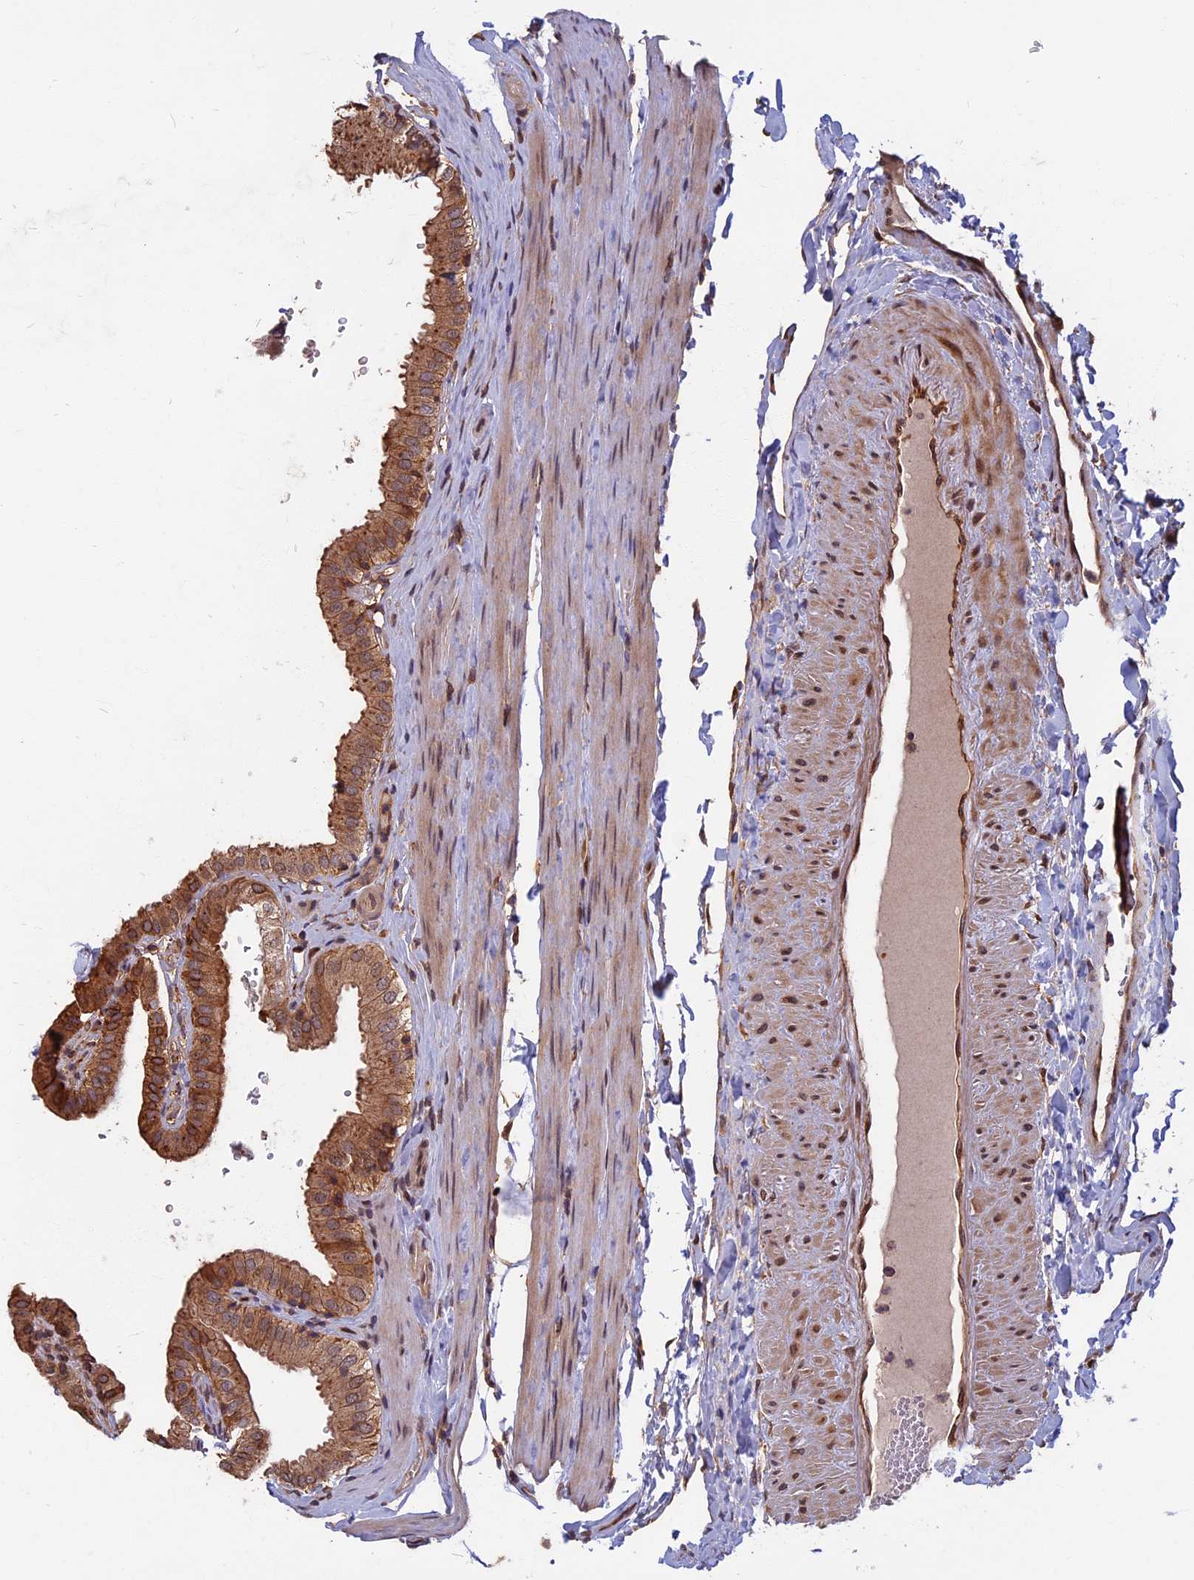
{"staining": {"intensity": "strong", "quantity": ">75%", "location": "cytoplasmic/membranous,nuclear"}, "tissue": "gallbladder", "cell_type": "Glandular cells", "image_type": "normal", "snomed": [{"axis": "morphology", "description": "Normal tissue, NOS"}, {"axis": "topography", "description": "Gallbladder"}], "caption": "Immunohistochemistry (IHC) (DAB (3,3'-diaminobenzidine)) staining of unremarkable human gallbladder reveals strong cytoplasmic/membranous,nuclear protein expression in about >75% of glandular cells.", "gene": "SPG11", "patient": {"sex": "female", "age": 61}}